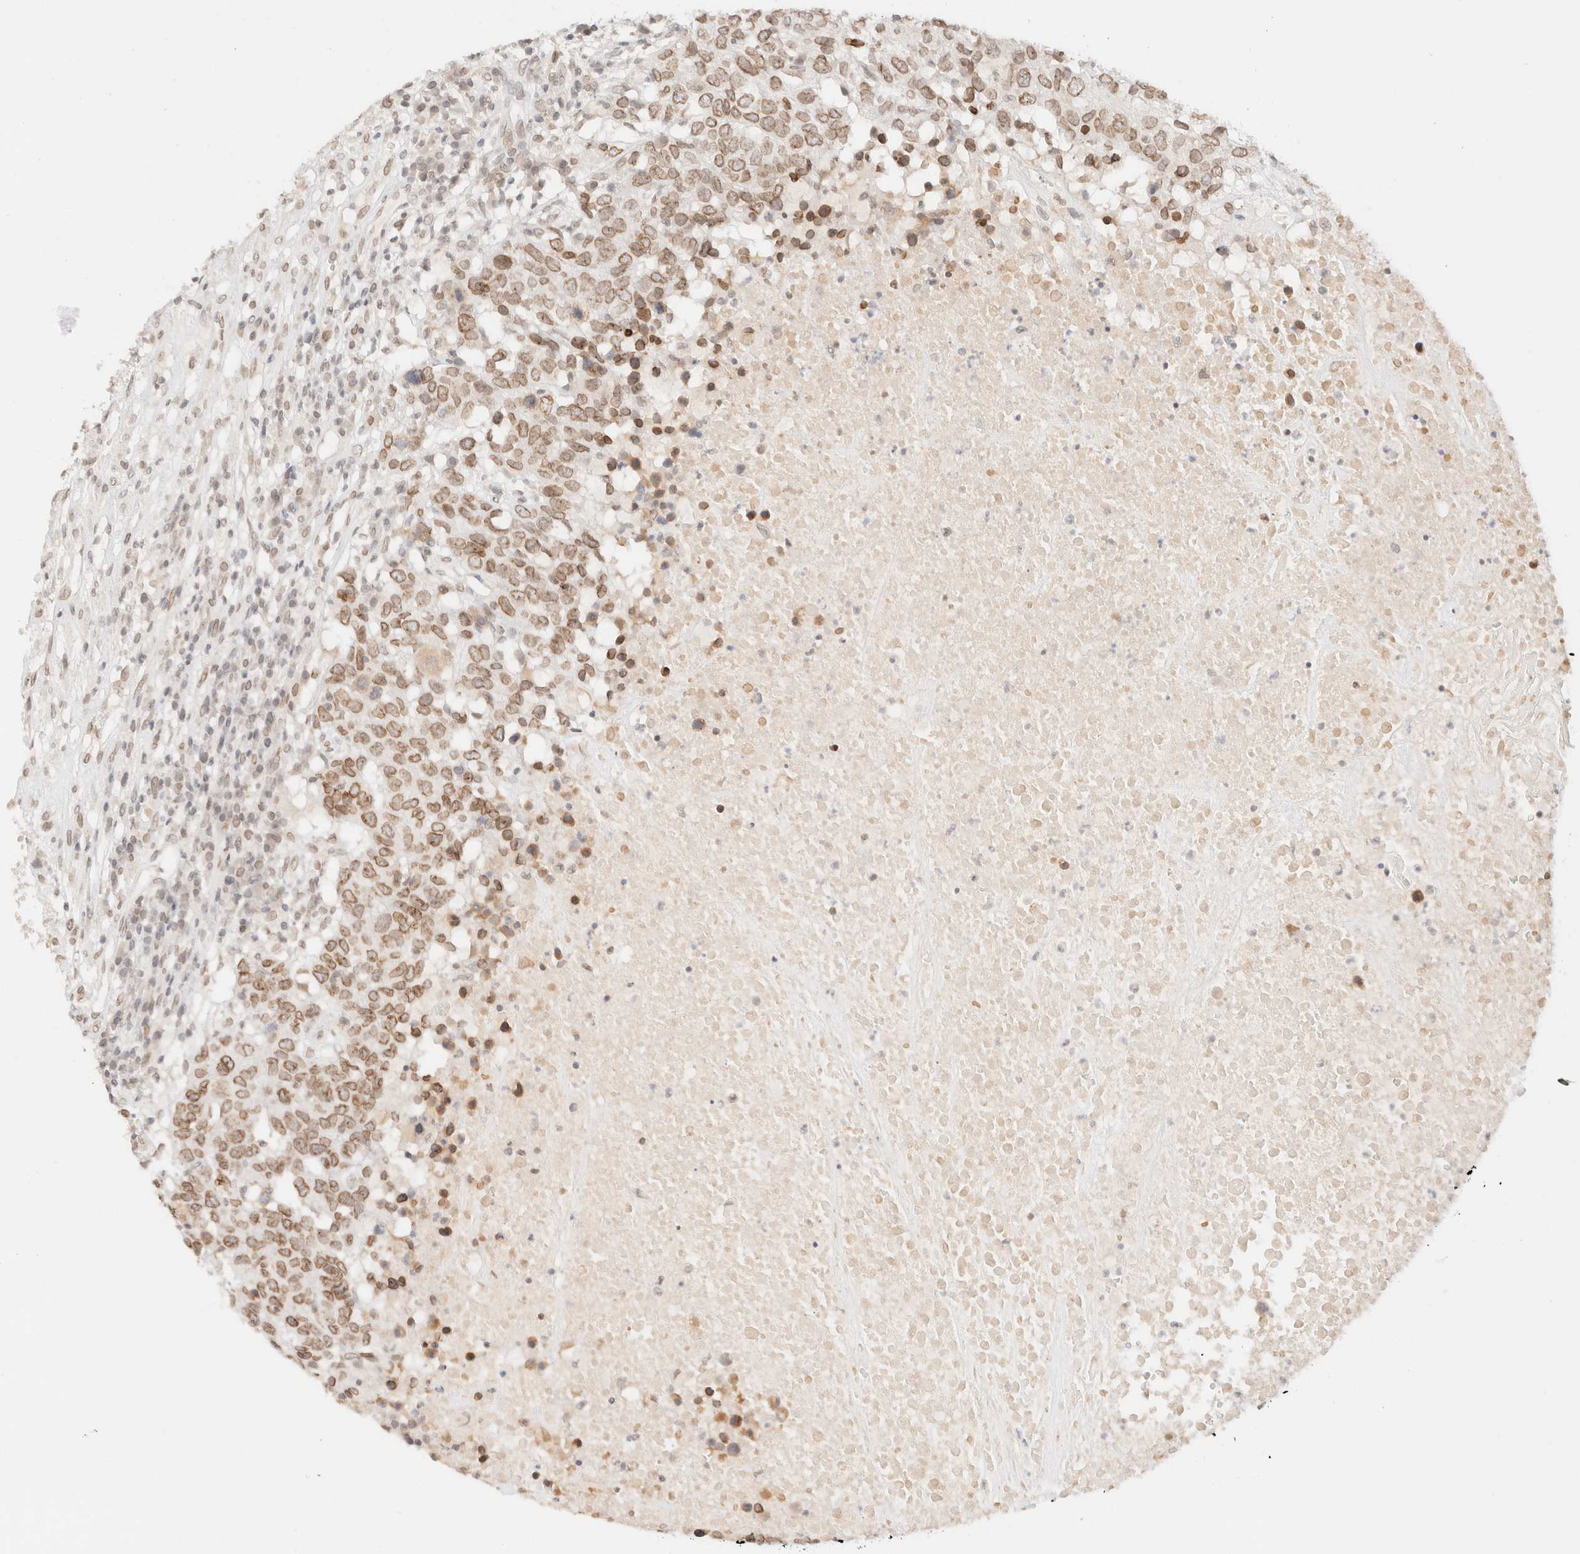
{"staining": {"intensity": "moderate", "quantity": ">75%", "location": "cytoplasmic/membranous,nuclear"}, "tissue": "head and neck cancer", "cell_type": "Tumor cells", "image_type": "cancer", "snomed": [{"axis": "morphology", "description": "Squamous cell carcinoma, NOS"}, {"axis": "topography", "description": "Head-Neck"}], "caption": "This is an image of immunohistochemistry staining of head and neck cancer (squamous cell carcinoma), which shows moderate positivity in the cytoplasmic/membranous and nuclear of tumor cells.", "gene": "ZNF770", "patient": {"sex": "male", "age": 66}}